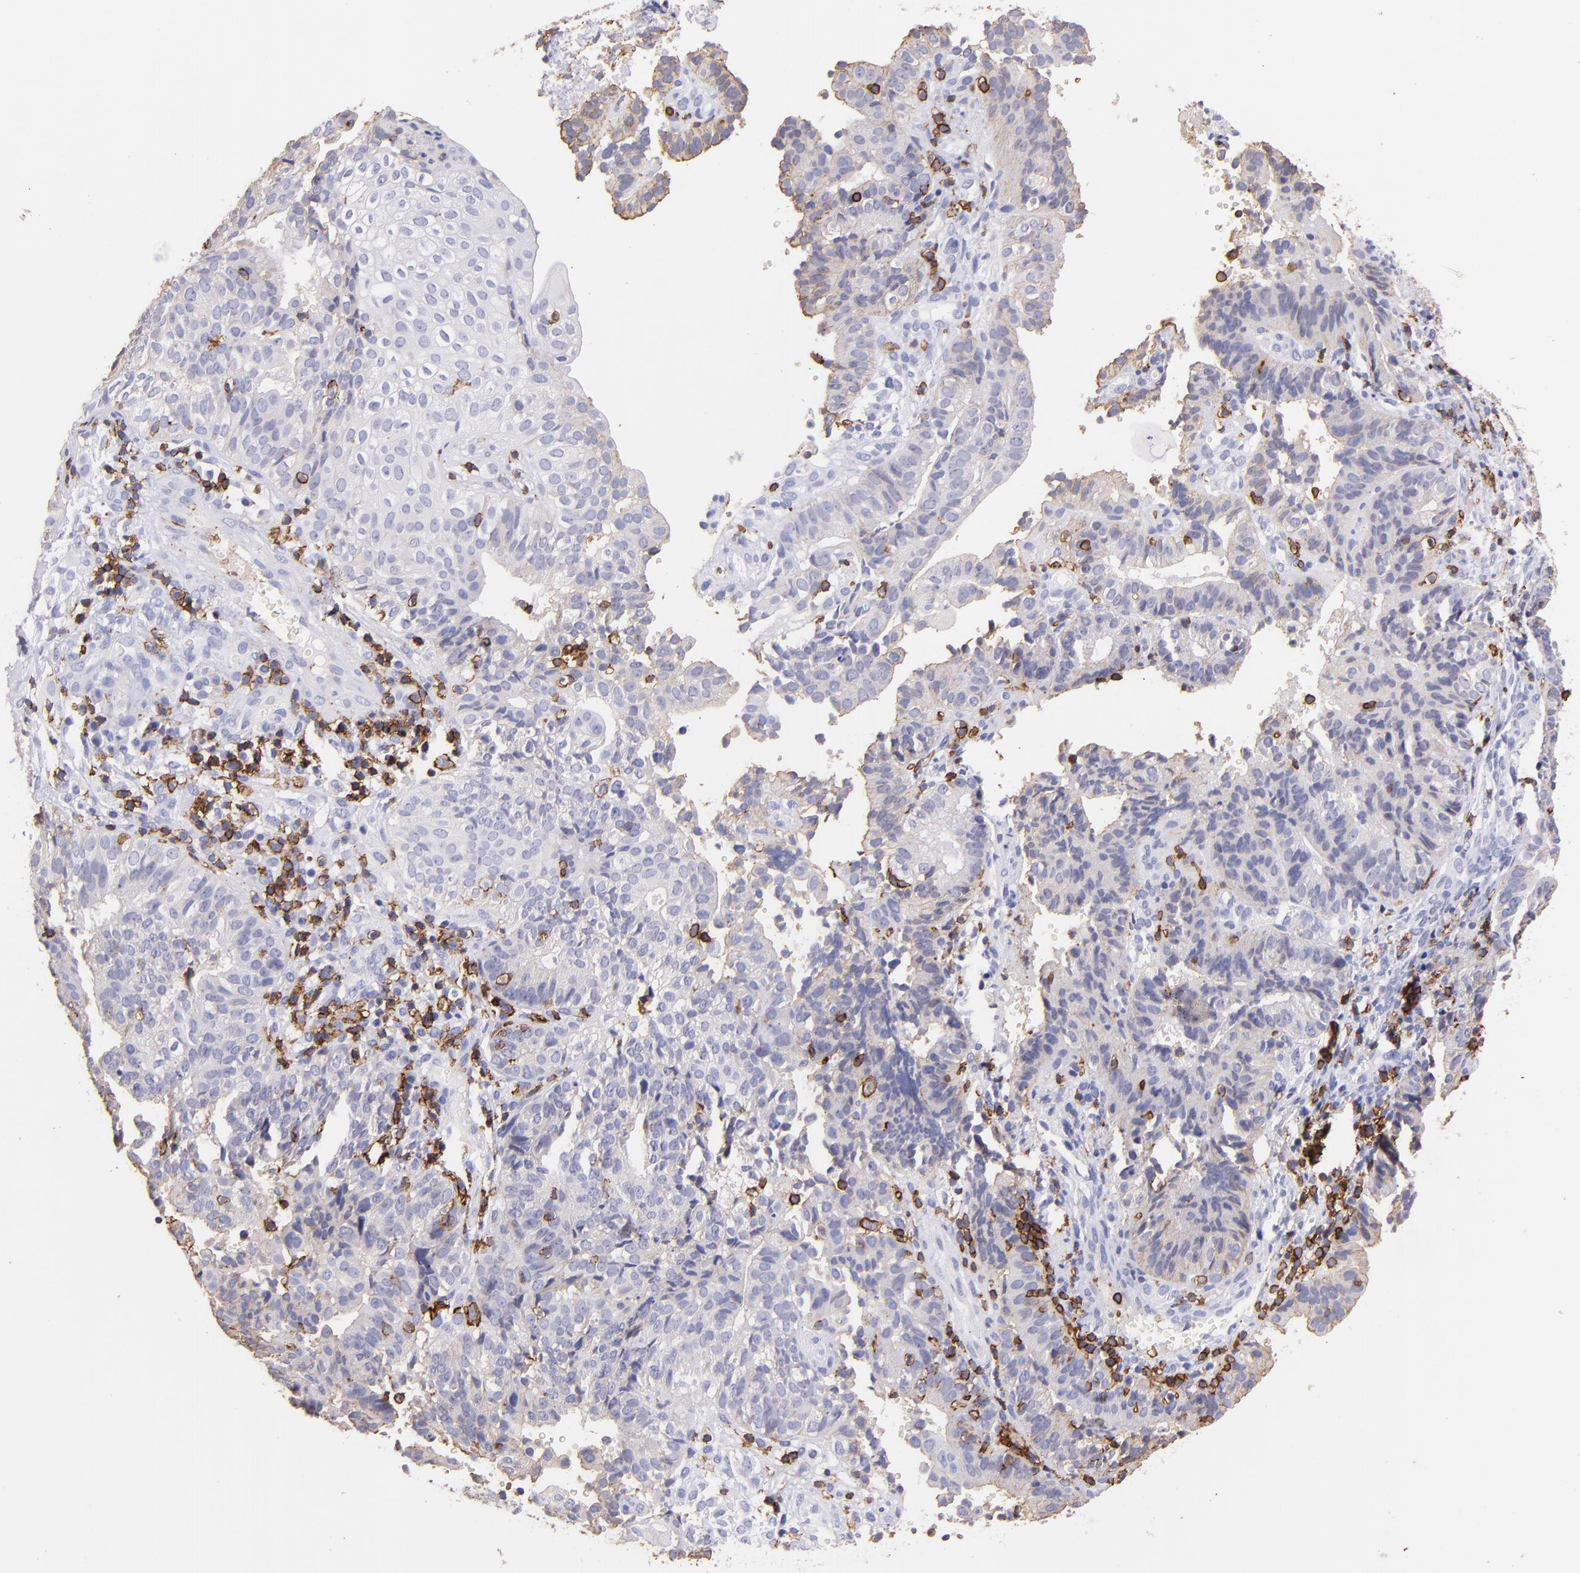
{"staining": {"intensity": "negative", "quantity": "none", "location": "none"}, "tissue": "cervical cancer", "cell_type": "Tumor cells", "image_type": "cancer", "snomed": [{"axis": "morphology", "description": "Adenocarcinoma, NOS"}, {"axis": "topography", "description": "Cervix"}], "caption": "An immunohistochemistry (IHC) histopathology image of cervical cancer is shown. There is no staining in tumor cells of cervical cancer.", "gene": "SPN", "patient": {"sex": "female", "age": 60}}